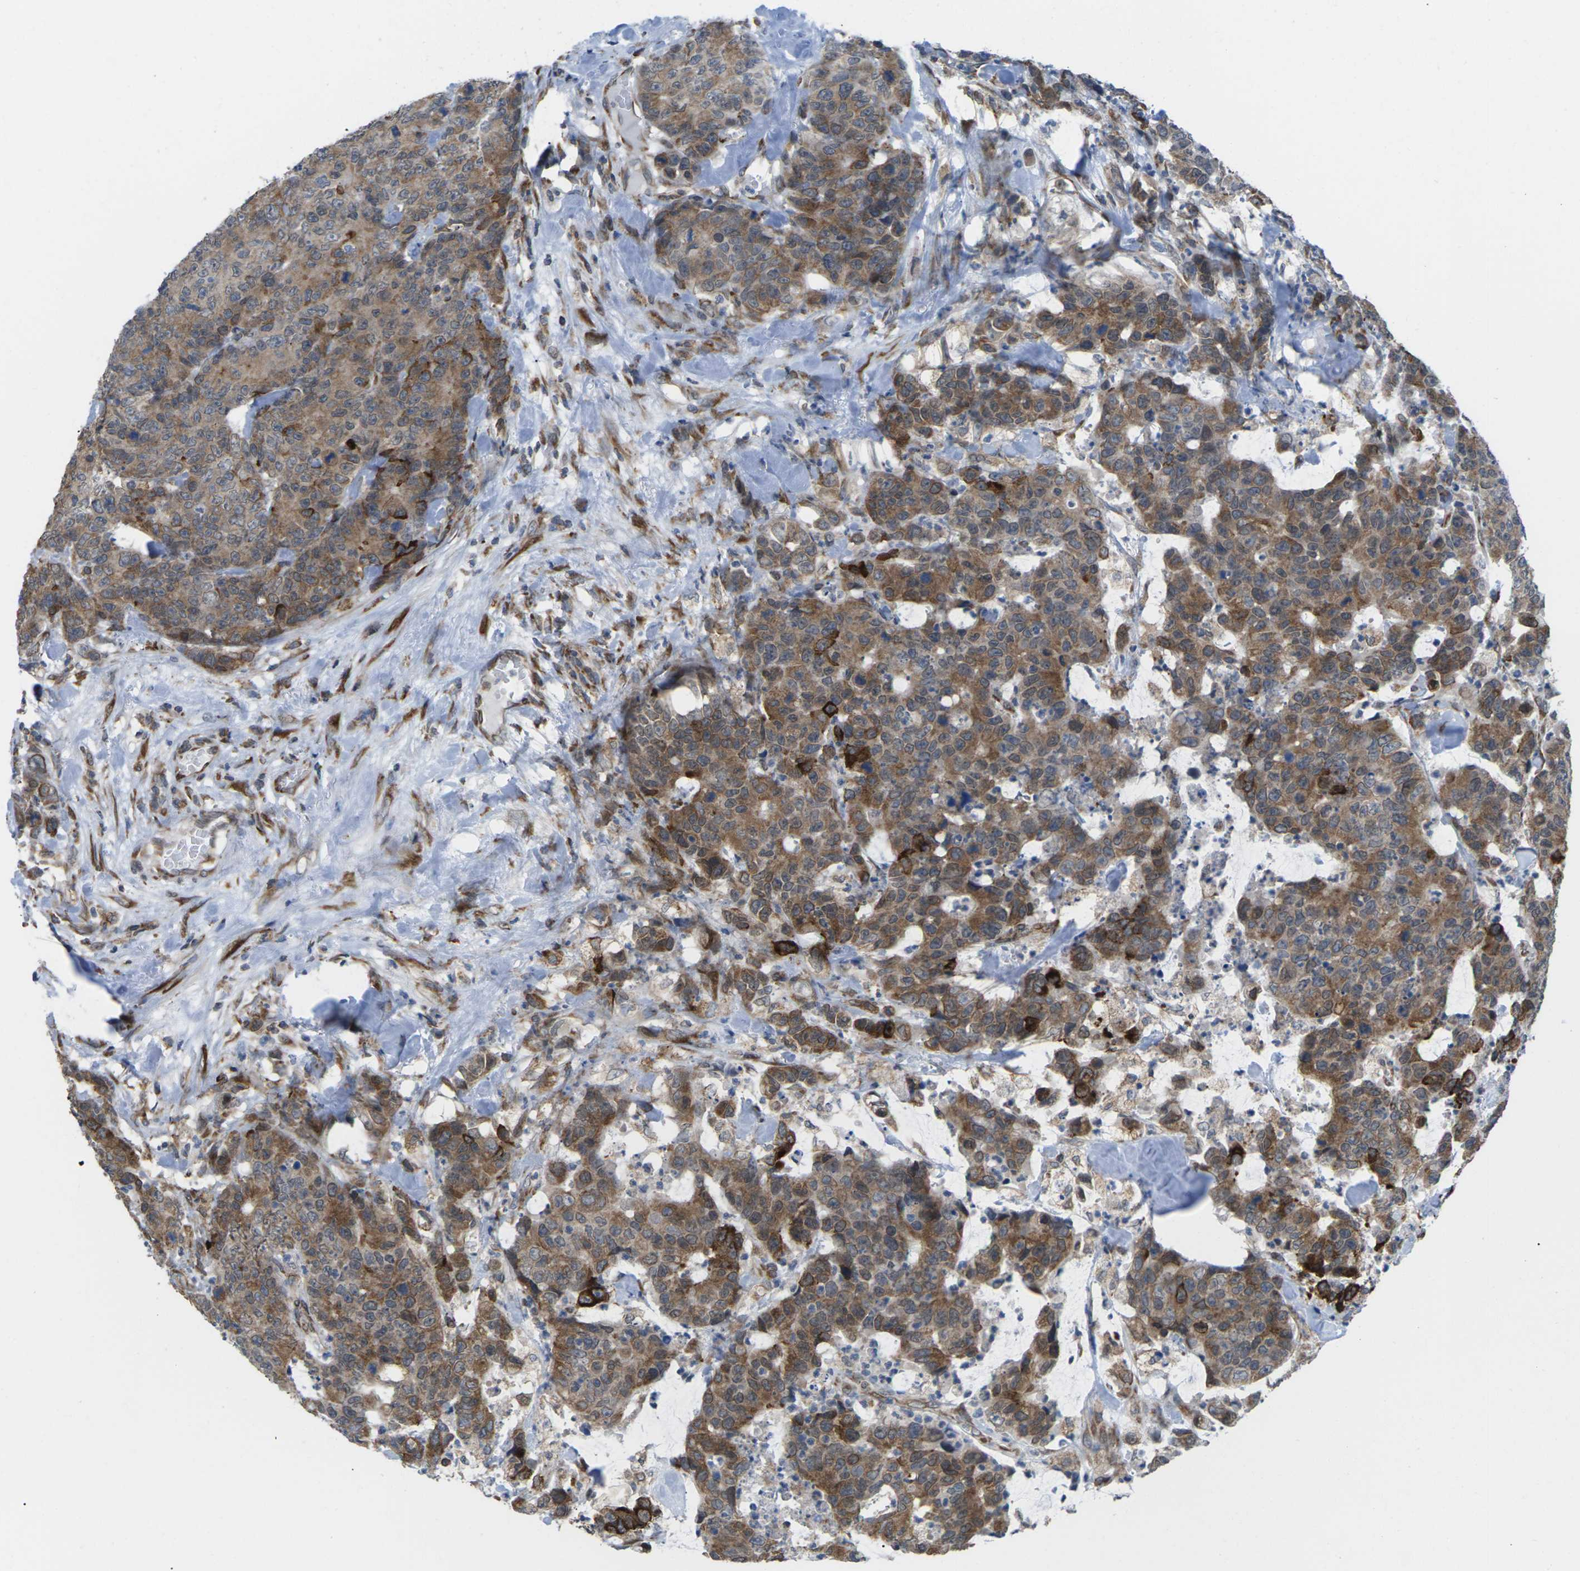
{"staining": {"intensity": "moderate", "quantity": ">75%", "location": "cytoplasmic/membranous"}, "tissue": "colorectal cancer", "cell_type": "Tumor cells", "image_type": "cancer", "snomed": [{"axis": "morphology", "description": "Adenocarcinoma, NOS"}, {"axis": "topography", "description": "Colon"}], "caption": "DAB immunohistochemical staining of colorectal cancer (adenocarcinoma) reveals moderate cytoplasmic/membranous protein expression in about >75% of tumor cells.", "gene": "PDZK1IP1", "patient": {"sex": "female", "age": 86}}